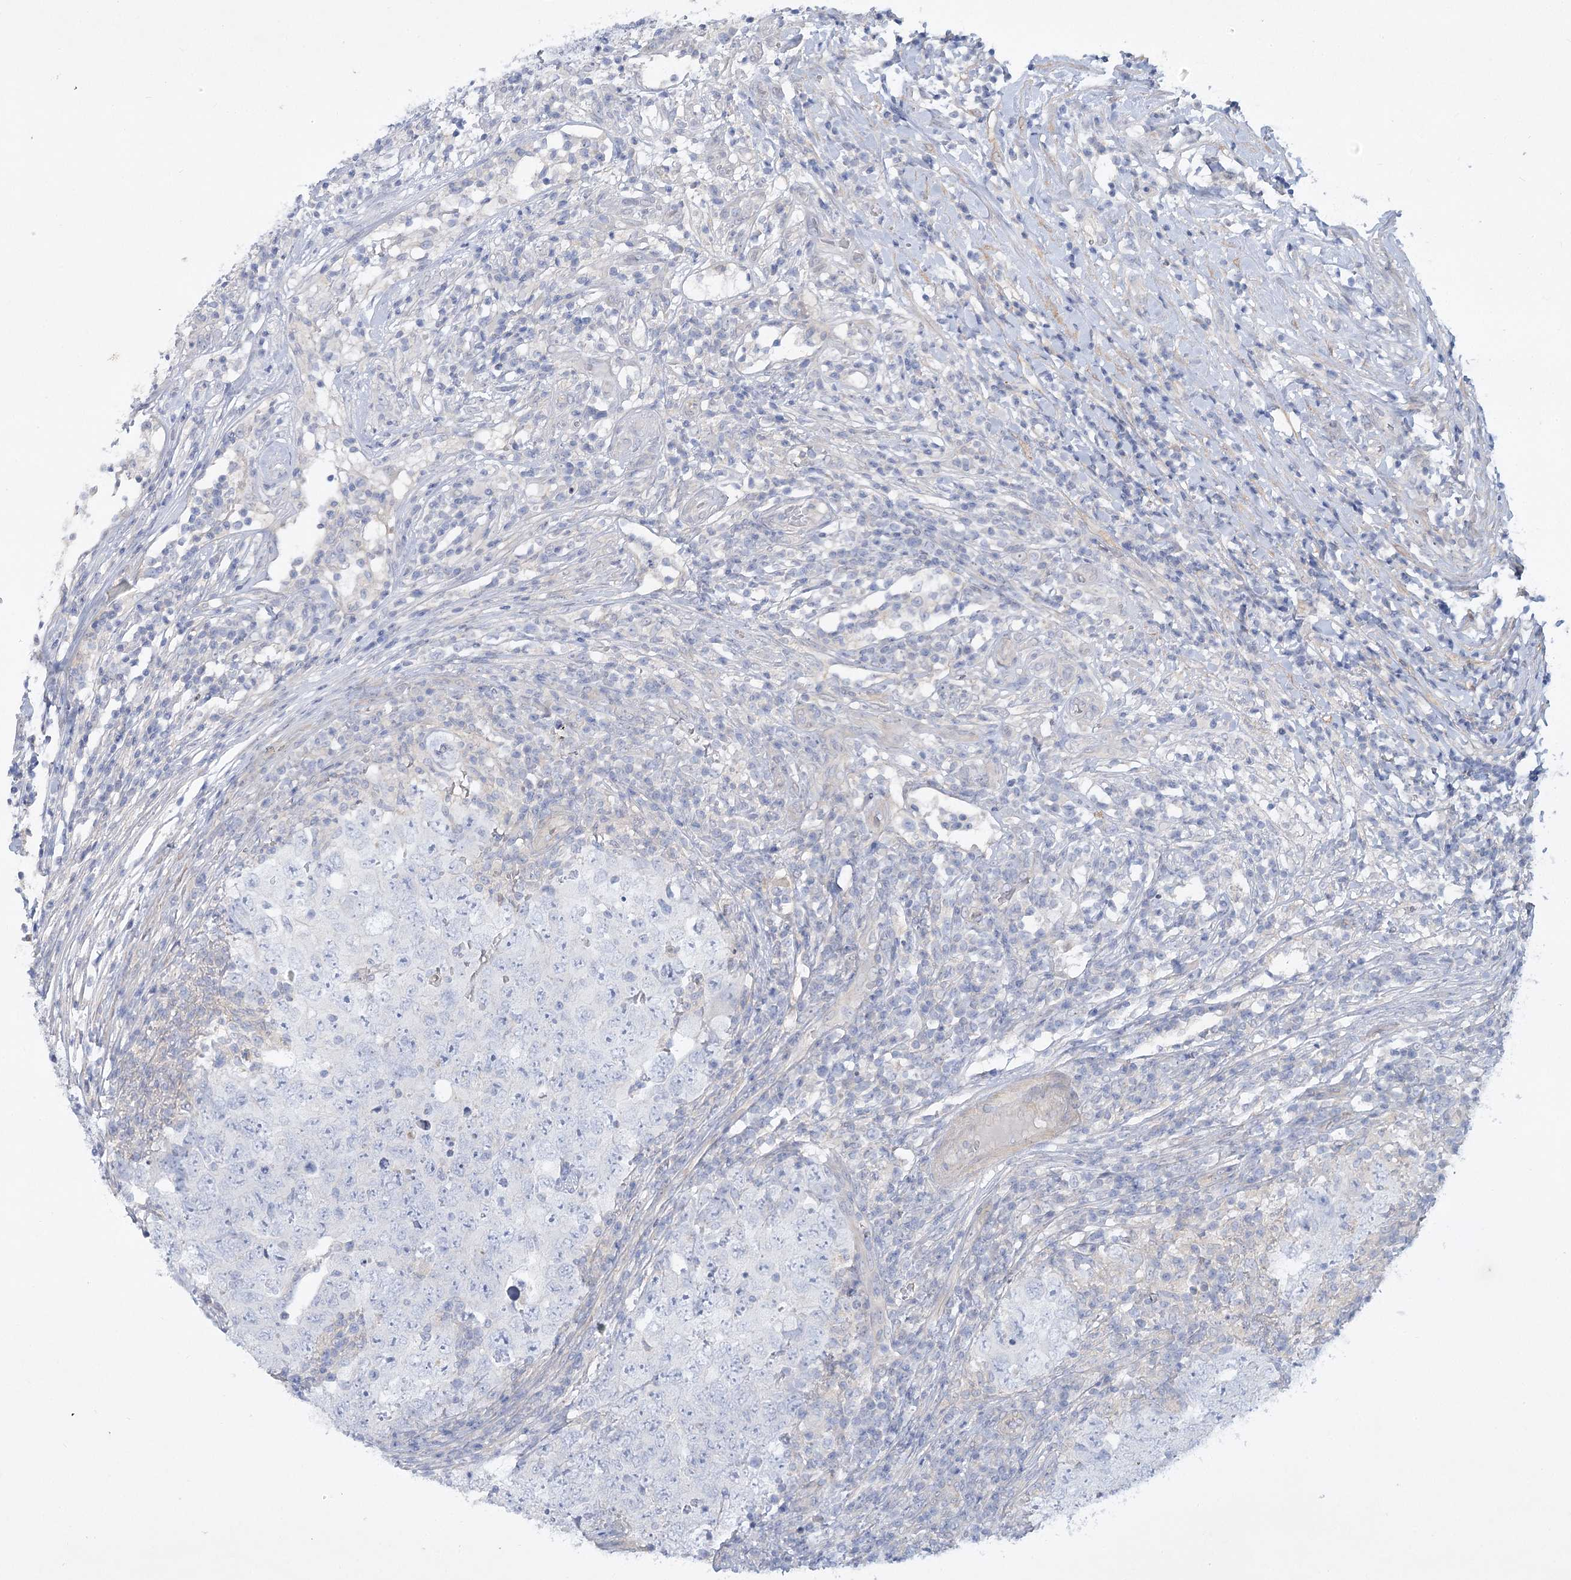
{"staining": {"intensity": "negative", "quantity": "none", "location": "none"}, "tissue": "testis cancer", "cell_type": "Tumor cells", "image_type": "cancer", "snomed": [{"axis": "morphology", "description": "Carcinoma, Embryonal, NOS"}, {"axis": "topography", "description": "Testis"}], "caption": "This is an immunohistochemistry (IHC) micrograph of human testis embryonal carcinoma. There is no staining in tumor cells.", "gene": "AAMDC", "patient": {"sex": "male", "age": 26}}